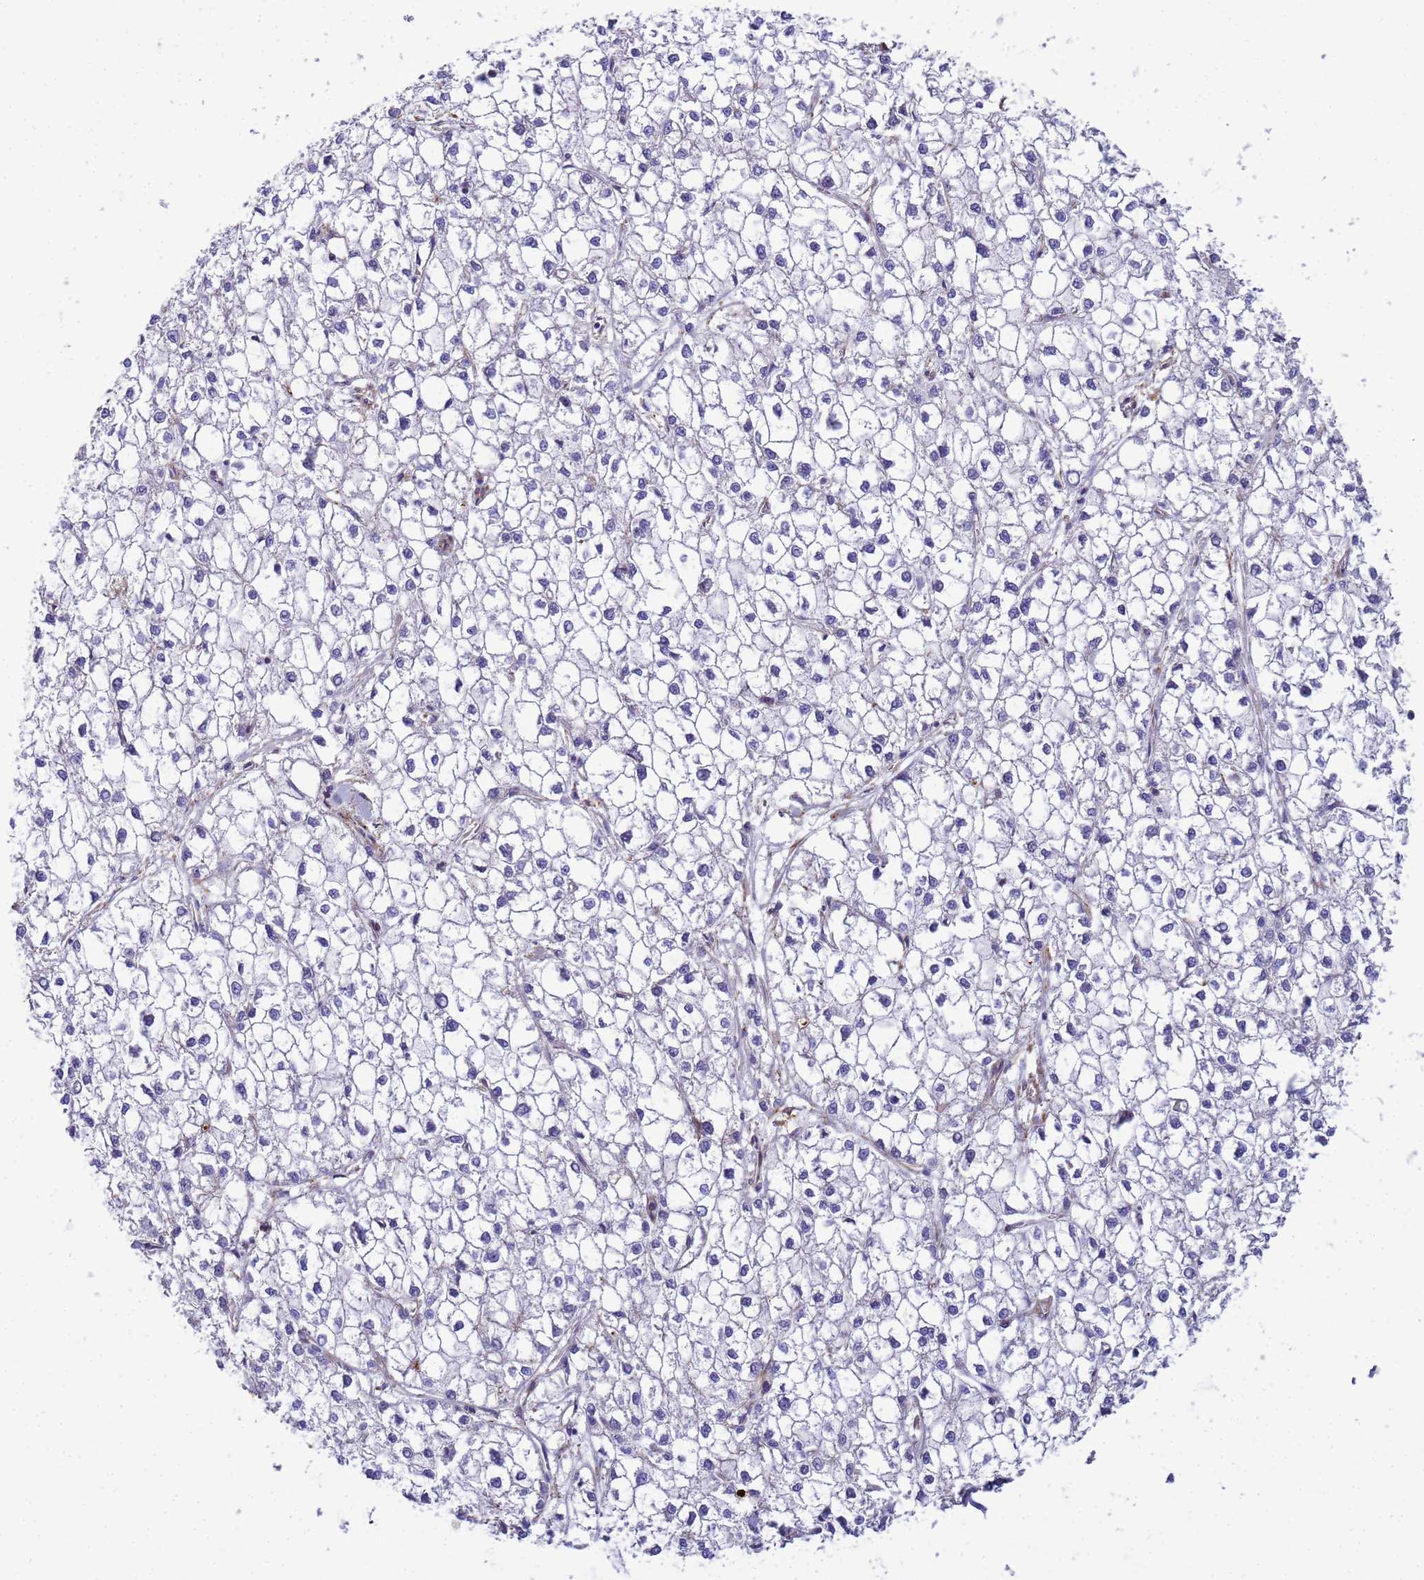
{"staining": {"intensity": "negative", "quantity": "none", "location": "none"}, "tissue": "liver cancer", "cell_type": "Tumor cells", "image_type": "cancer", "snomed": [{"axis": "morphology", "description": "Carcinoma, Hepatocellular, NOS"}, {"axis": "topography", "description": "Liver"}], "caption": "IHC image of neoplastic tissue: liver hepatocellular carcinoma stained with DAB reveals no significant protein positivity in tumor cells.", "gene": "MYL12A", "patient": {"sex": "female", "age": 43}}